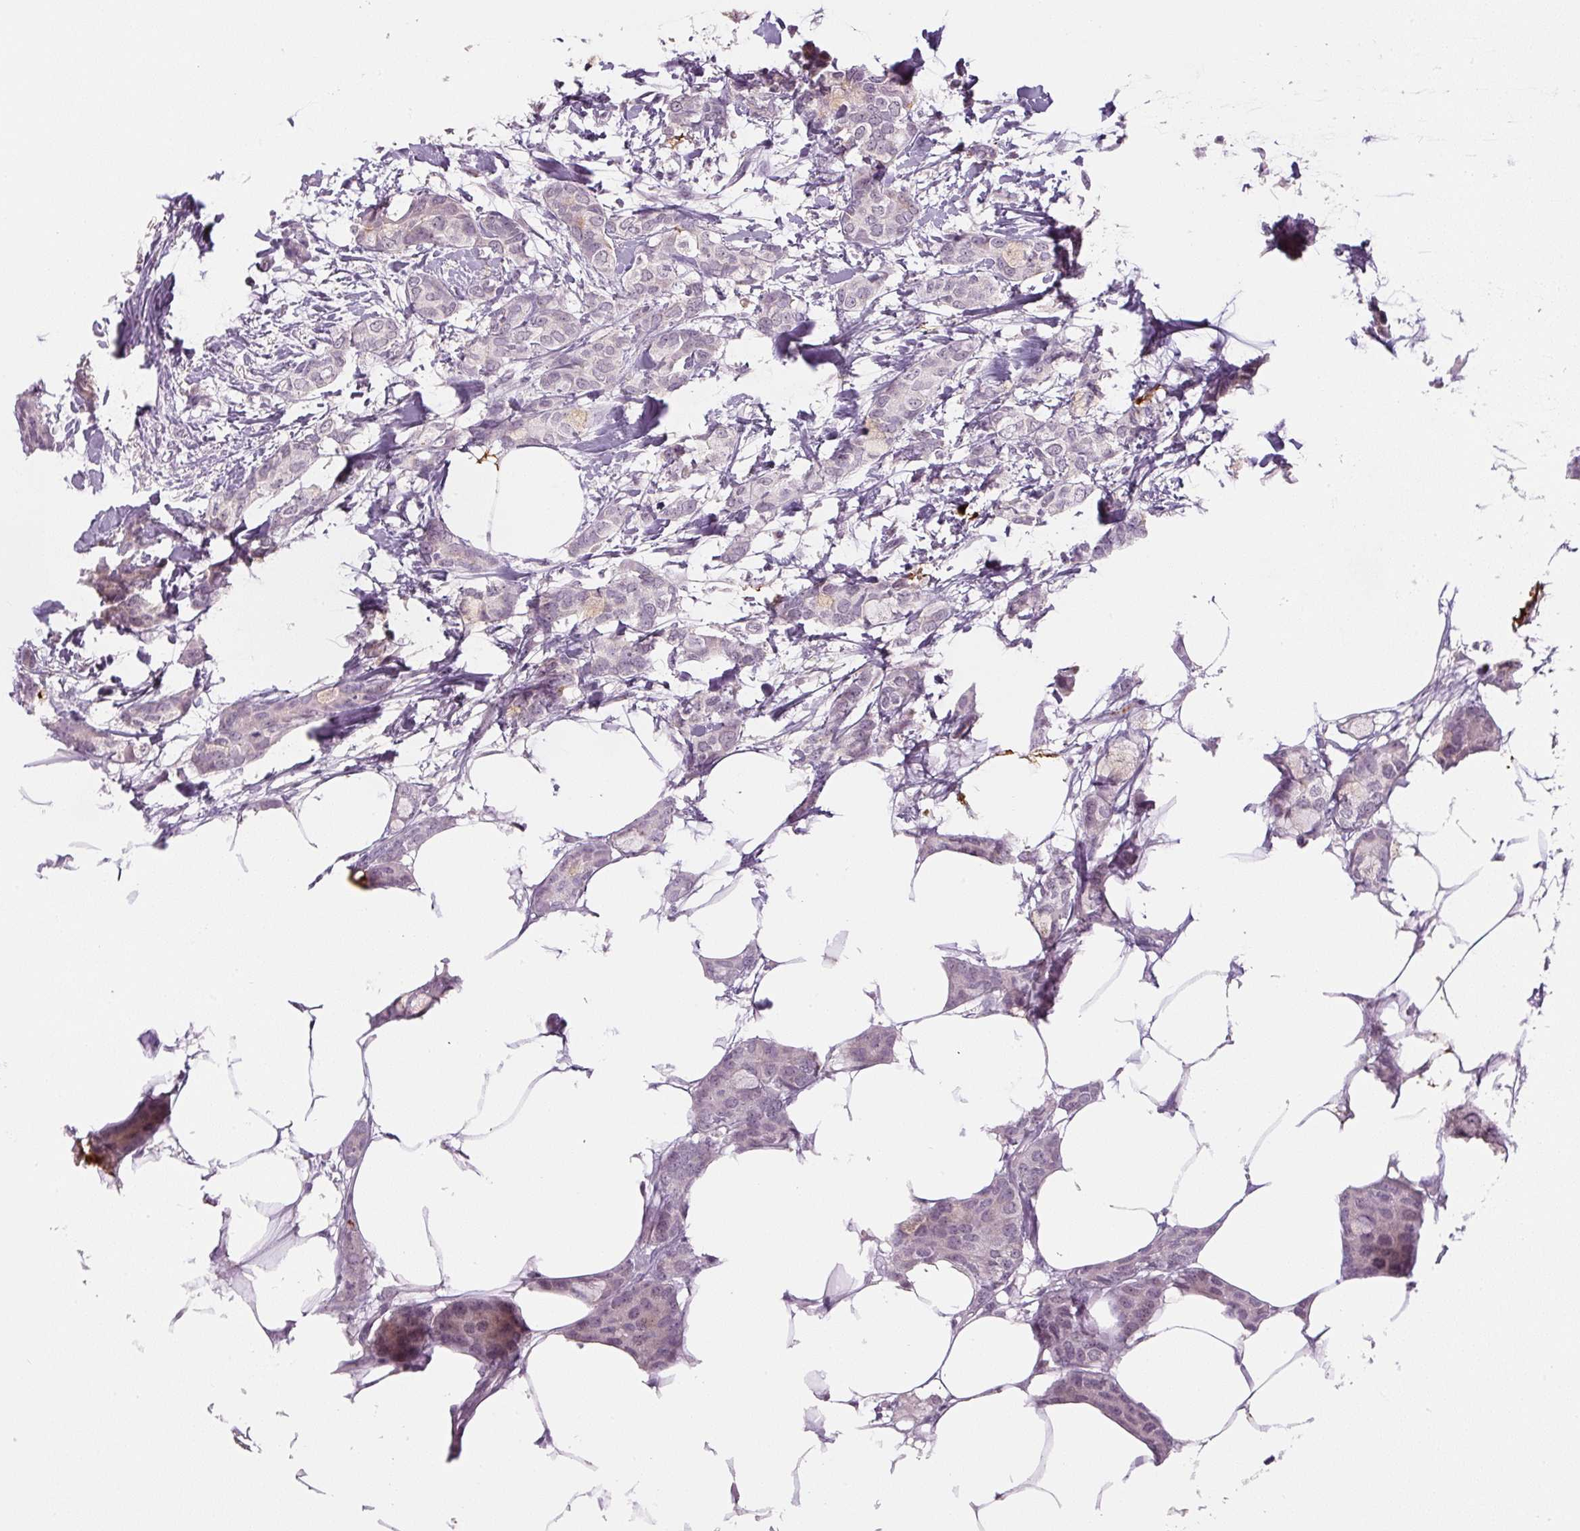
{"staining": {"intensity": "negative", "quantity": "none", "location": "none"}, "tissue": "breast cancer", "cell_type": "Tumor cells", "image_type": "cancer", "snomed": [{"axis": "morphology", "description": "Duct carcinoma"}, {"axis": "topography", "description": "Breast"}], "caption": "Intraductal carcinoma (breast) was stained to show a protein in brown. There is no significant staining in tumor cells.", "gene": "SGF29", "patient": {"sex": "female", "age": 73}}